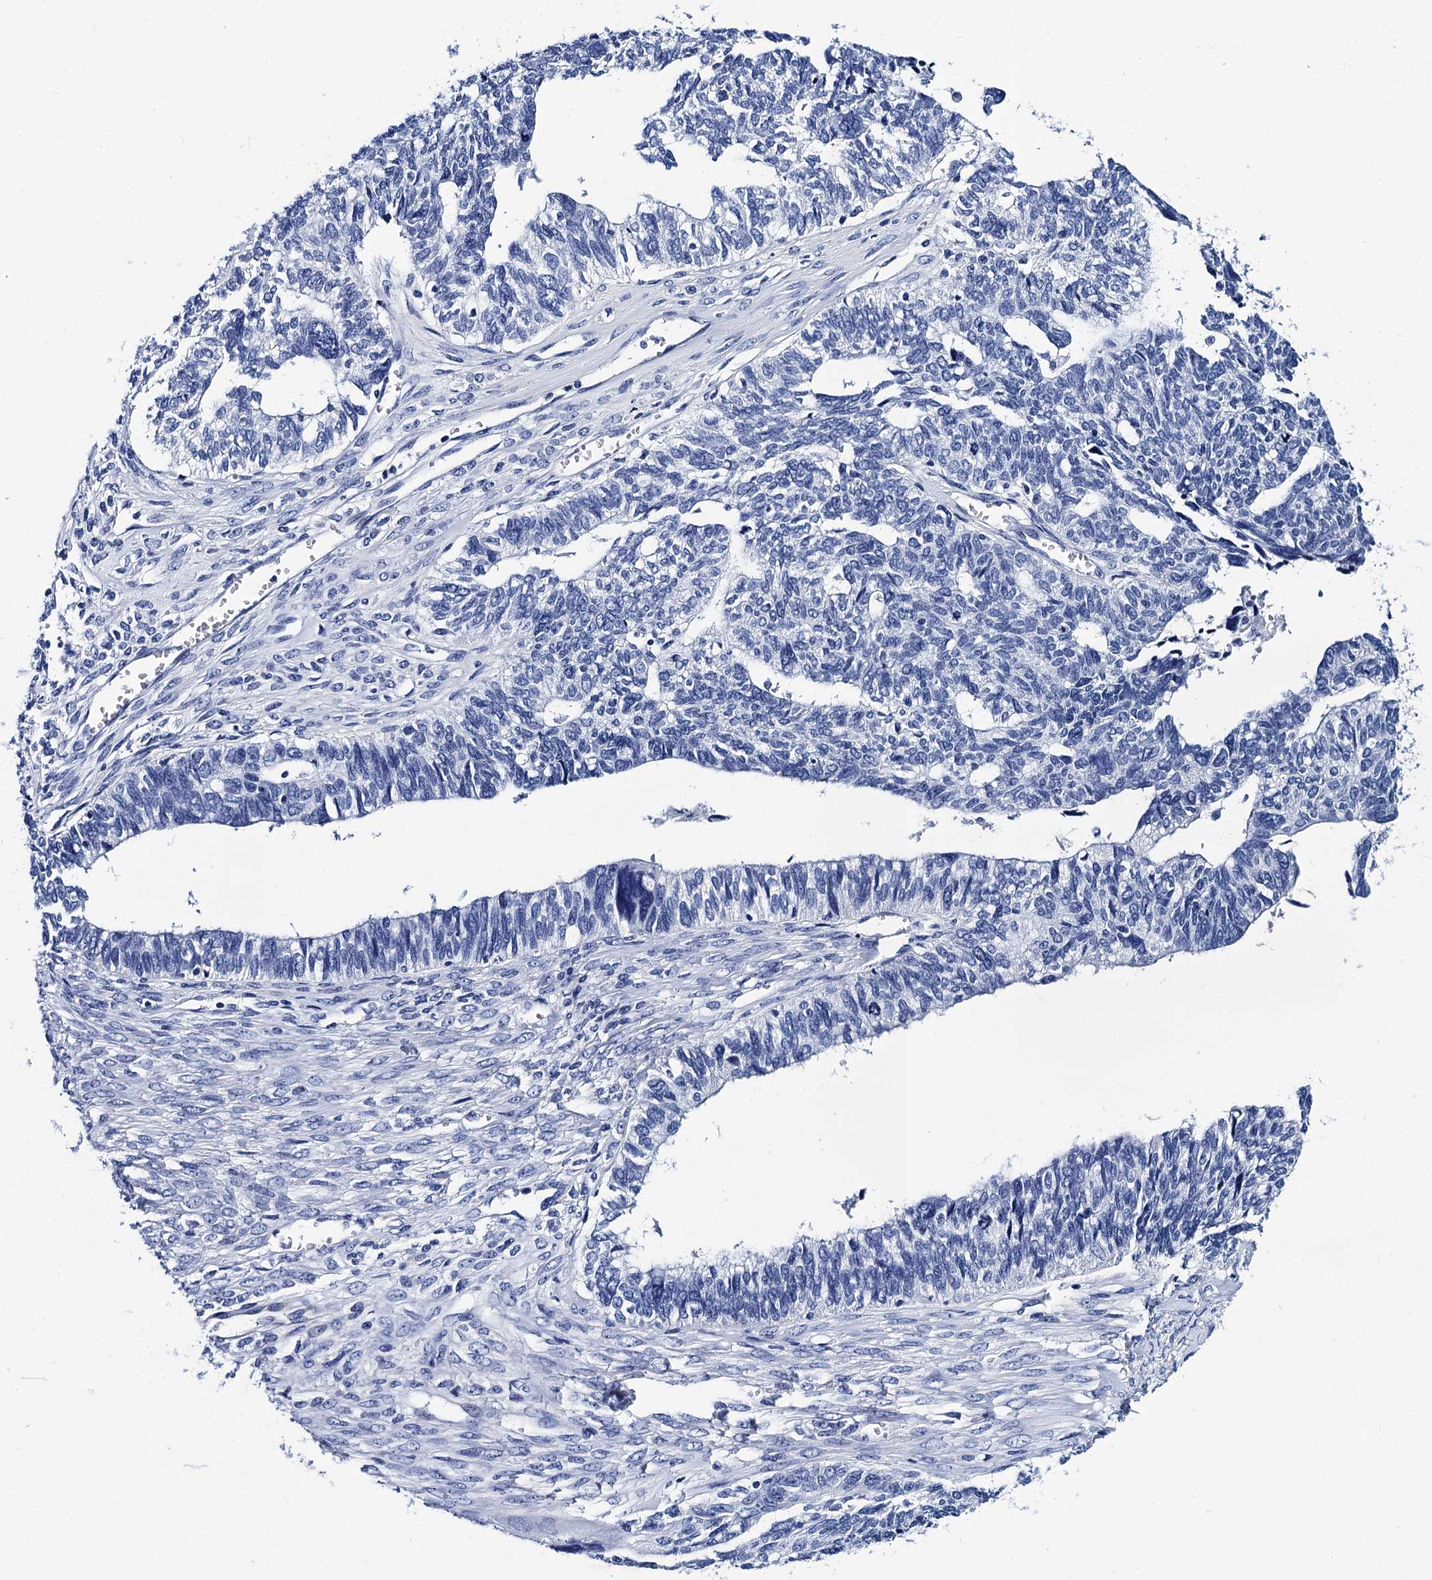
{"staining": {"intensity": "negative", "quantity": "none", "location": "none"}, "tissue": "ovarian cancer", "cell_type": "Tumor cells", "image_type": "cancer", "snomed": [{"axis": "morphology", "description": "Cystadenocarcinoma, serous, NOS"}, {"axis": "topography", "description": "Ovary"}], "caption": "Tumor cells are negative for brown protein staining in ovarian cancer. Nuclei are stained in blue.", "gene": "MYBPC3", "patient": {"sex": "female", "age": 79}}